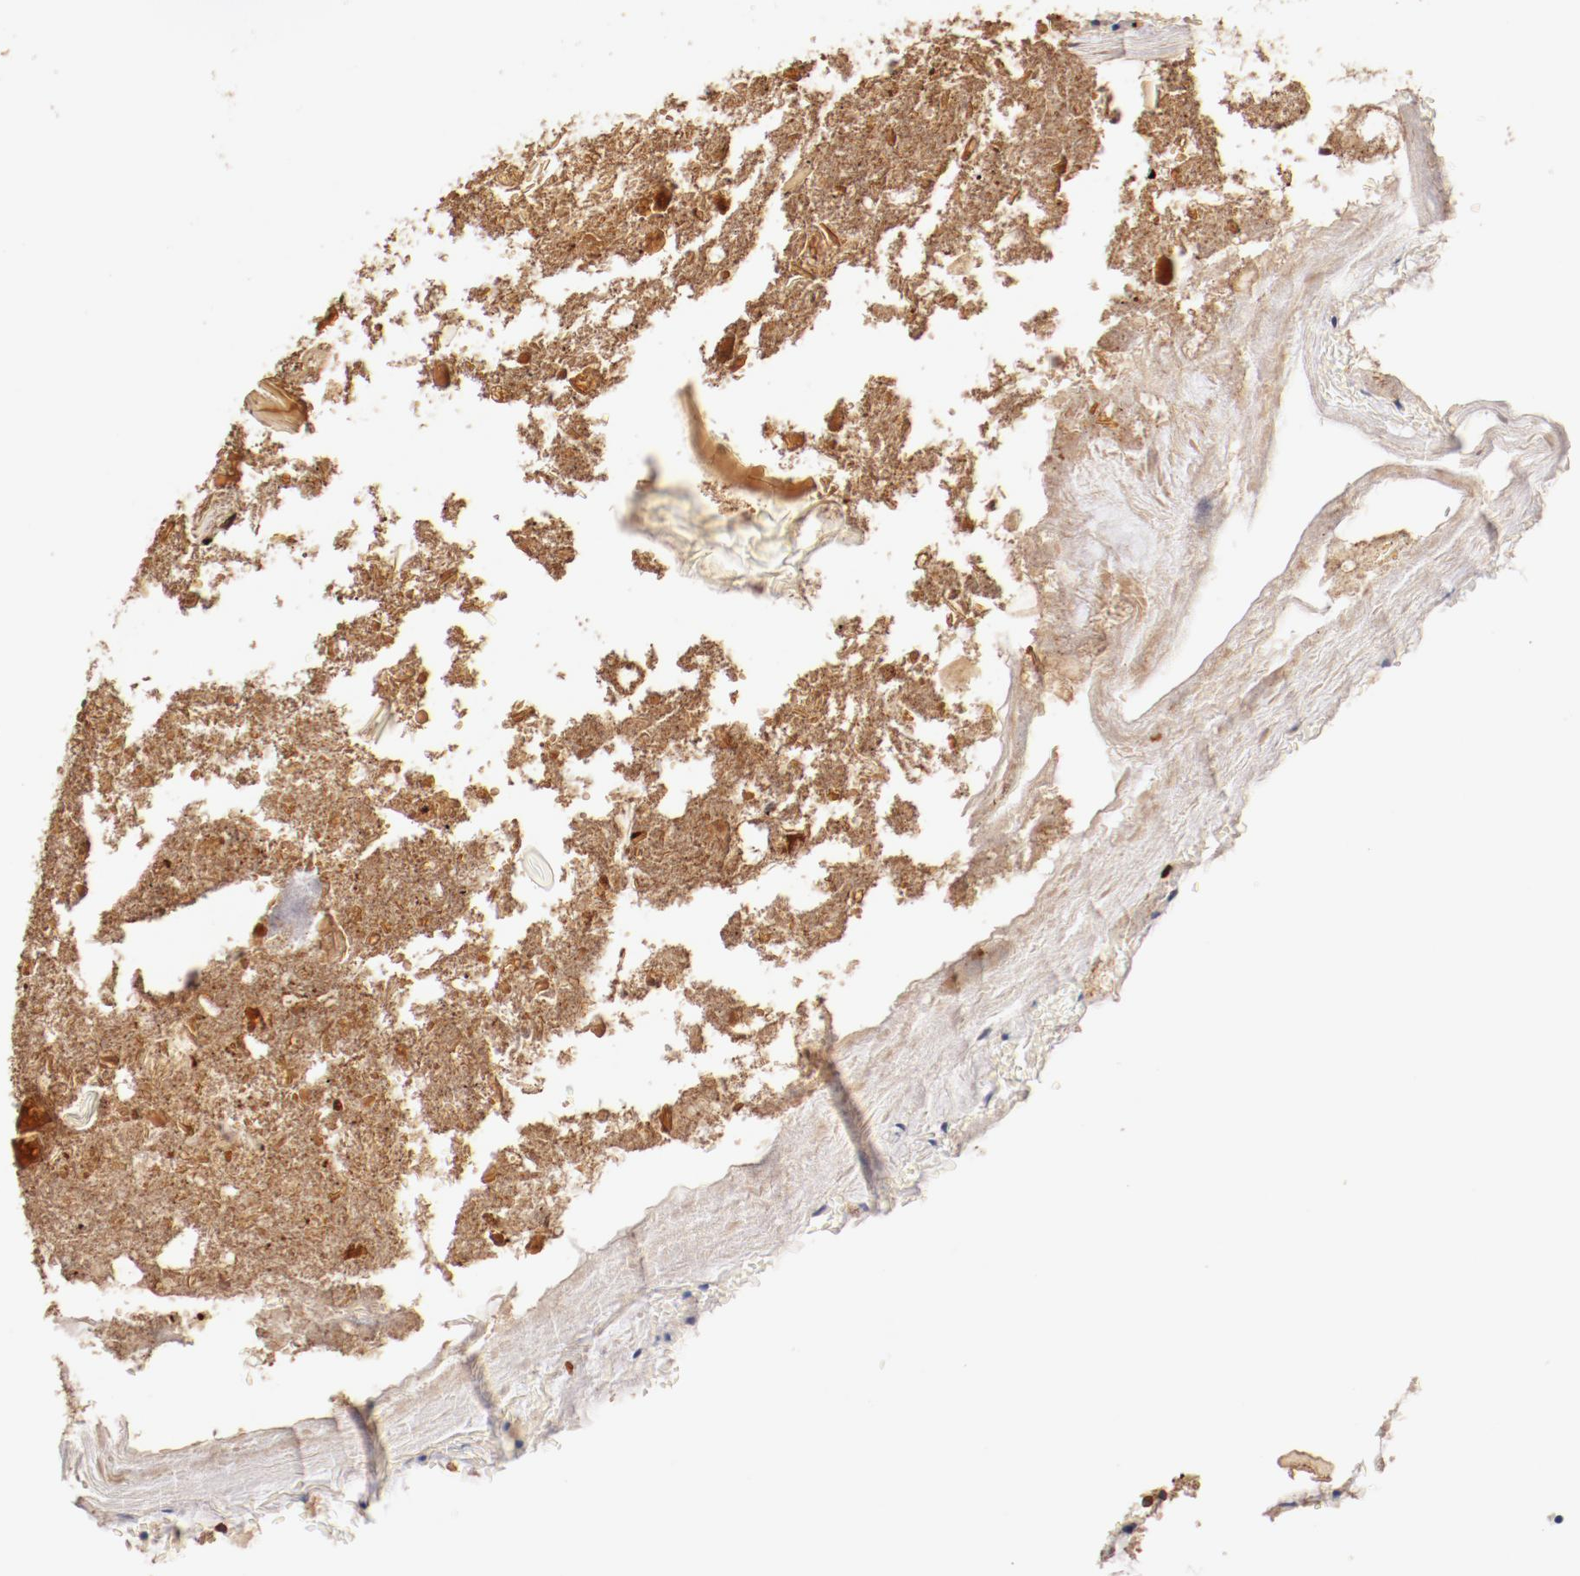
{"staining": {"intensity": "weak", "quantity": ">75%", "location": "cytoplasmic/membranous"}, "tissue": "appendix", "cell_type": "Glandular cells", "image_type": "normal", "snomed": [{"axis": "morphology", "description": "Normal tissue, NOS"}, {"axis": "topography", "description": "Appendix"}], "caption": "IHC micrograph of benign appendix stained for a protein (brown), which exhibits low levels of weak cytoplasmic/membranous staining in approximately >75% of glandular cells.", "gene": "UBE2J1", "patient": {"sex": "female", "age": 10}}